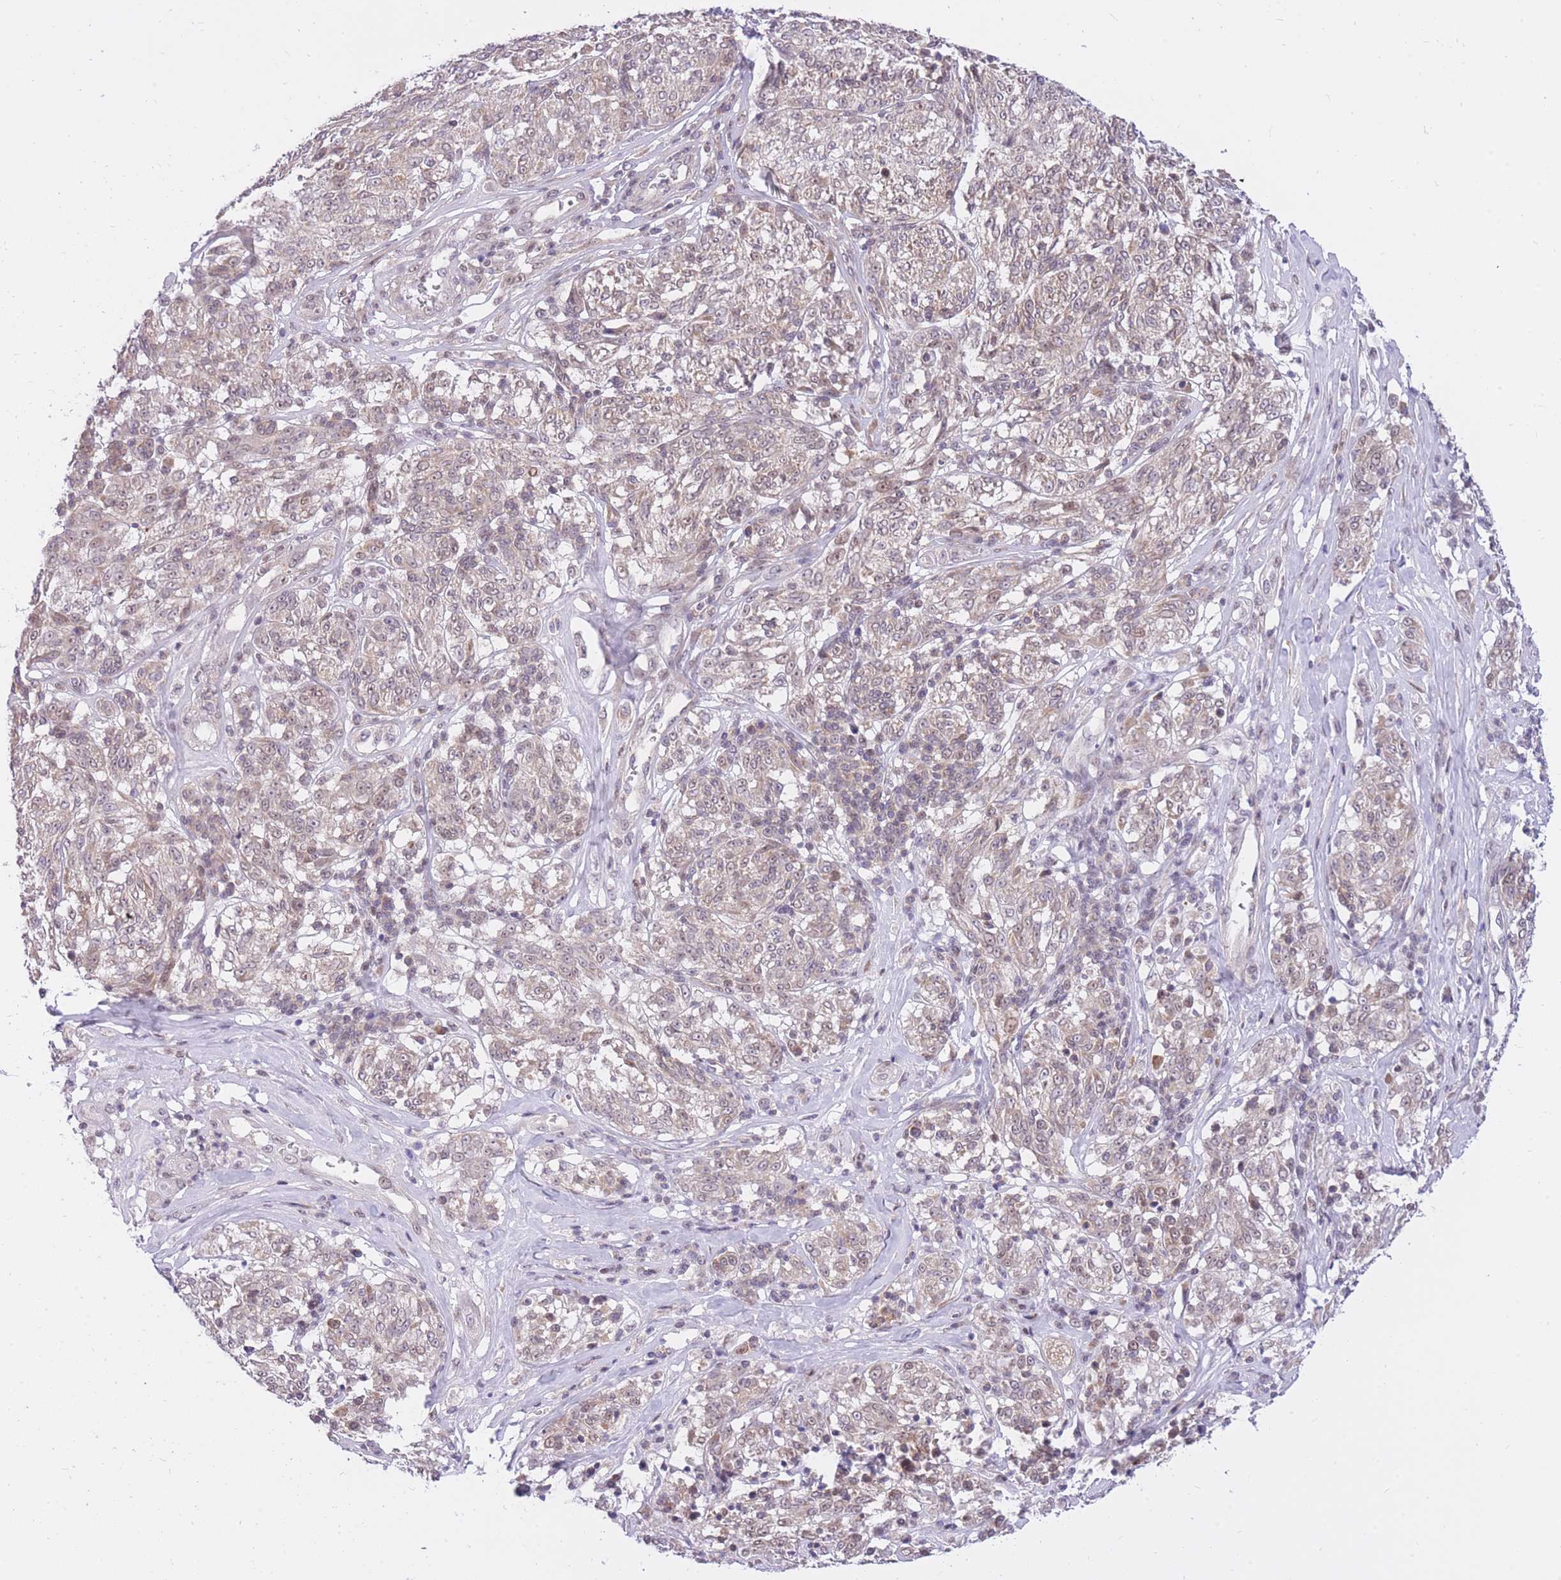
{"staining": {"intensity": "weak", "quantity": "<25%", "location": "cytoplasmic/membranous,nuclear"}, "tissue": "melanoma", "cell_type": "Tumor cells", "image_type": "cancer", "snomed": [{"axis": "morphology", "description": "Malignant melanoma, NOS"}, {"axis": "topography", "description": "Skin"}], "caption": "Tumor cells show no significant staining in malignant melanoma.", "gene": "MINDY2", "patient": {"sex": "female", "age": 63}}